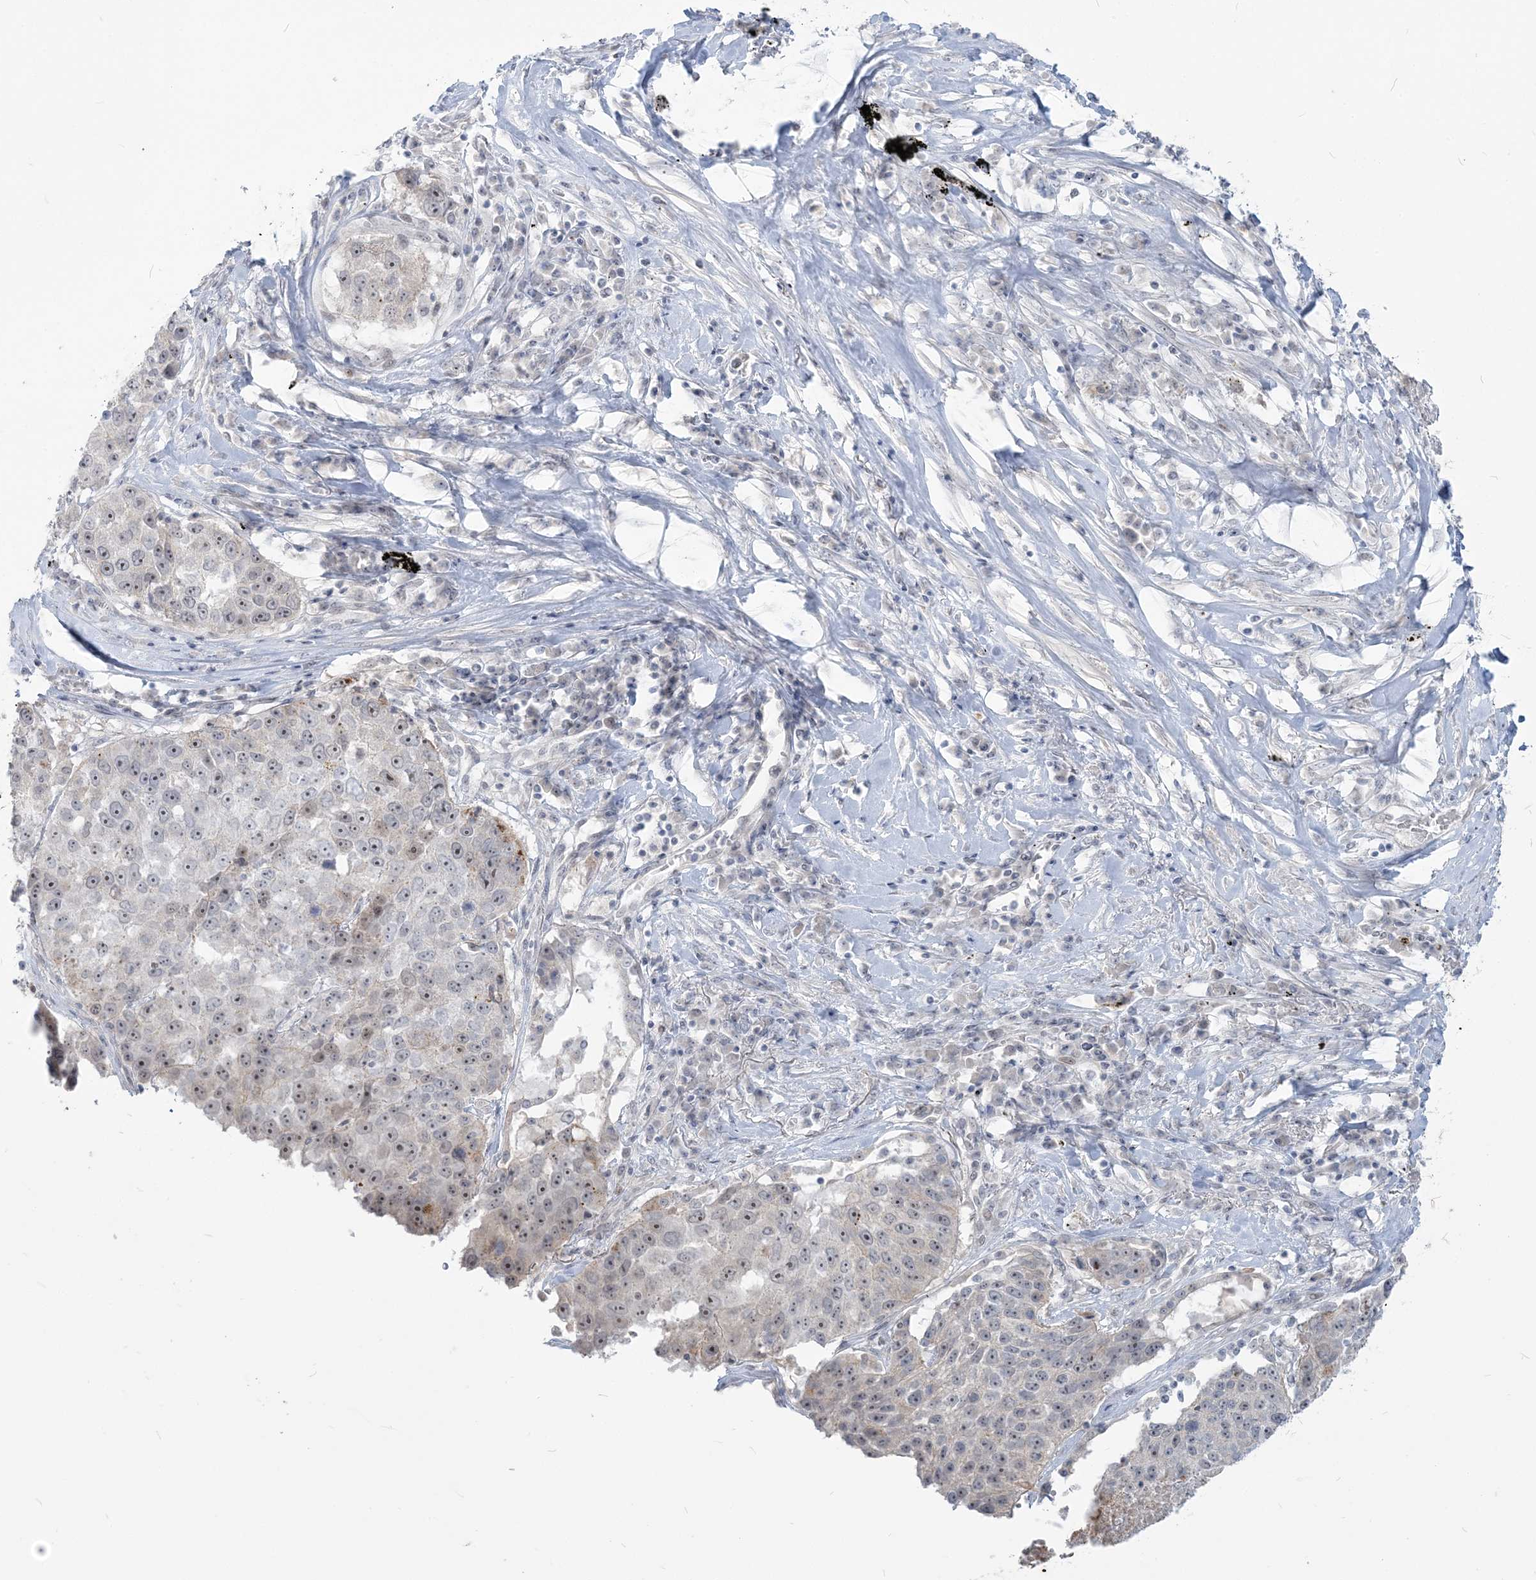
{"staining": {"intensity": "moderate", "quantity": "25%-75%", "location": "nuclear"}, "tissue": "lung cancer", "cell_type": "Tumor cells", "image_type": "cancer", "snomed": [{"axis": "morphology", "description": "Squamous cell carcinoma, NOS"}, {"axis": "topography", "description": "Lung"}], "caption": "Immunohistochemical staining of lung squamous cell carcinoma reveals moderate nuclear protein positivity in approximately 25%-75% of tumor cells.", "gene": "SDAD1", "patient": {"sex": "male", "age": 61}}